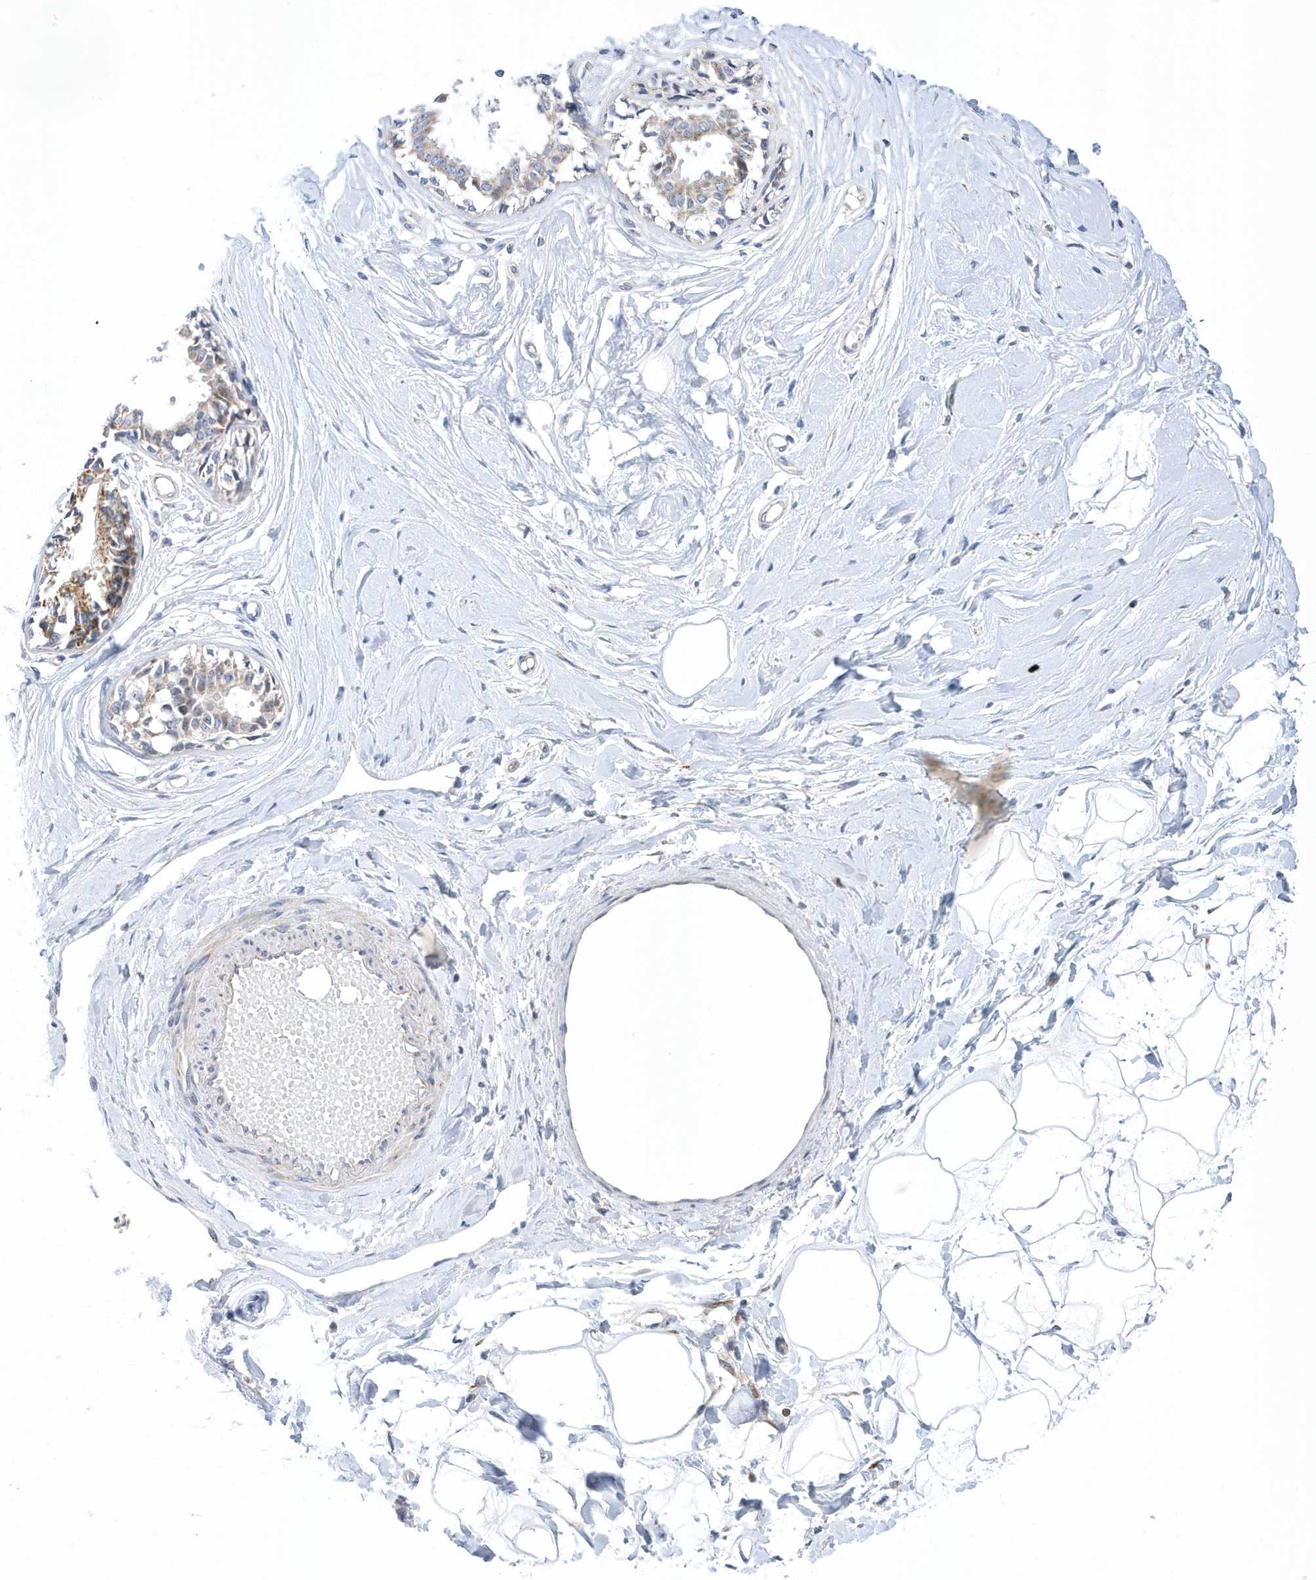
{"staining": {"intensity": "negative", "quantity": "none", "location": "none"}, "tissue": "breast", "cell_type": "Adipocytes", "image_type": "normal", "snomed": [{"axis": "morphology", "description": "Normal tissue, NOS"}, {"axis": "topography", "description": "Breast"}], "caption": "A high-resolution image shows IHC staining of benign breast, which shows no significant expression in adipocytes.", "gene": "VWA5B2", "patient": {"sex": "female", "age": 45}}